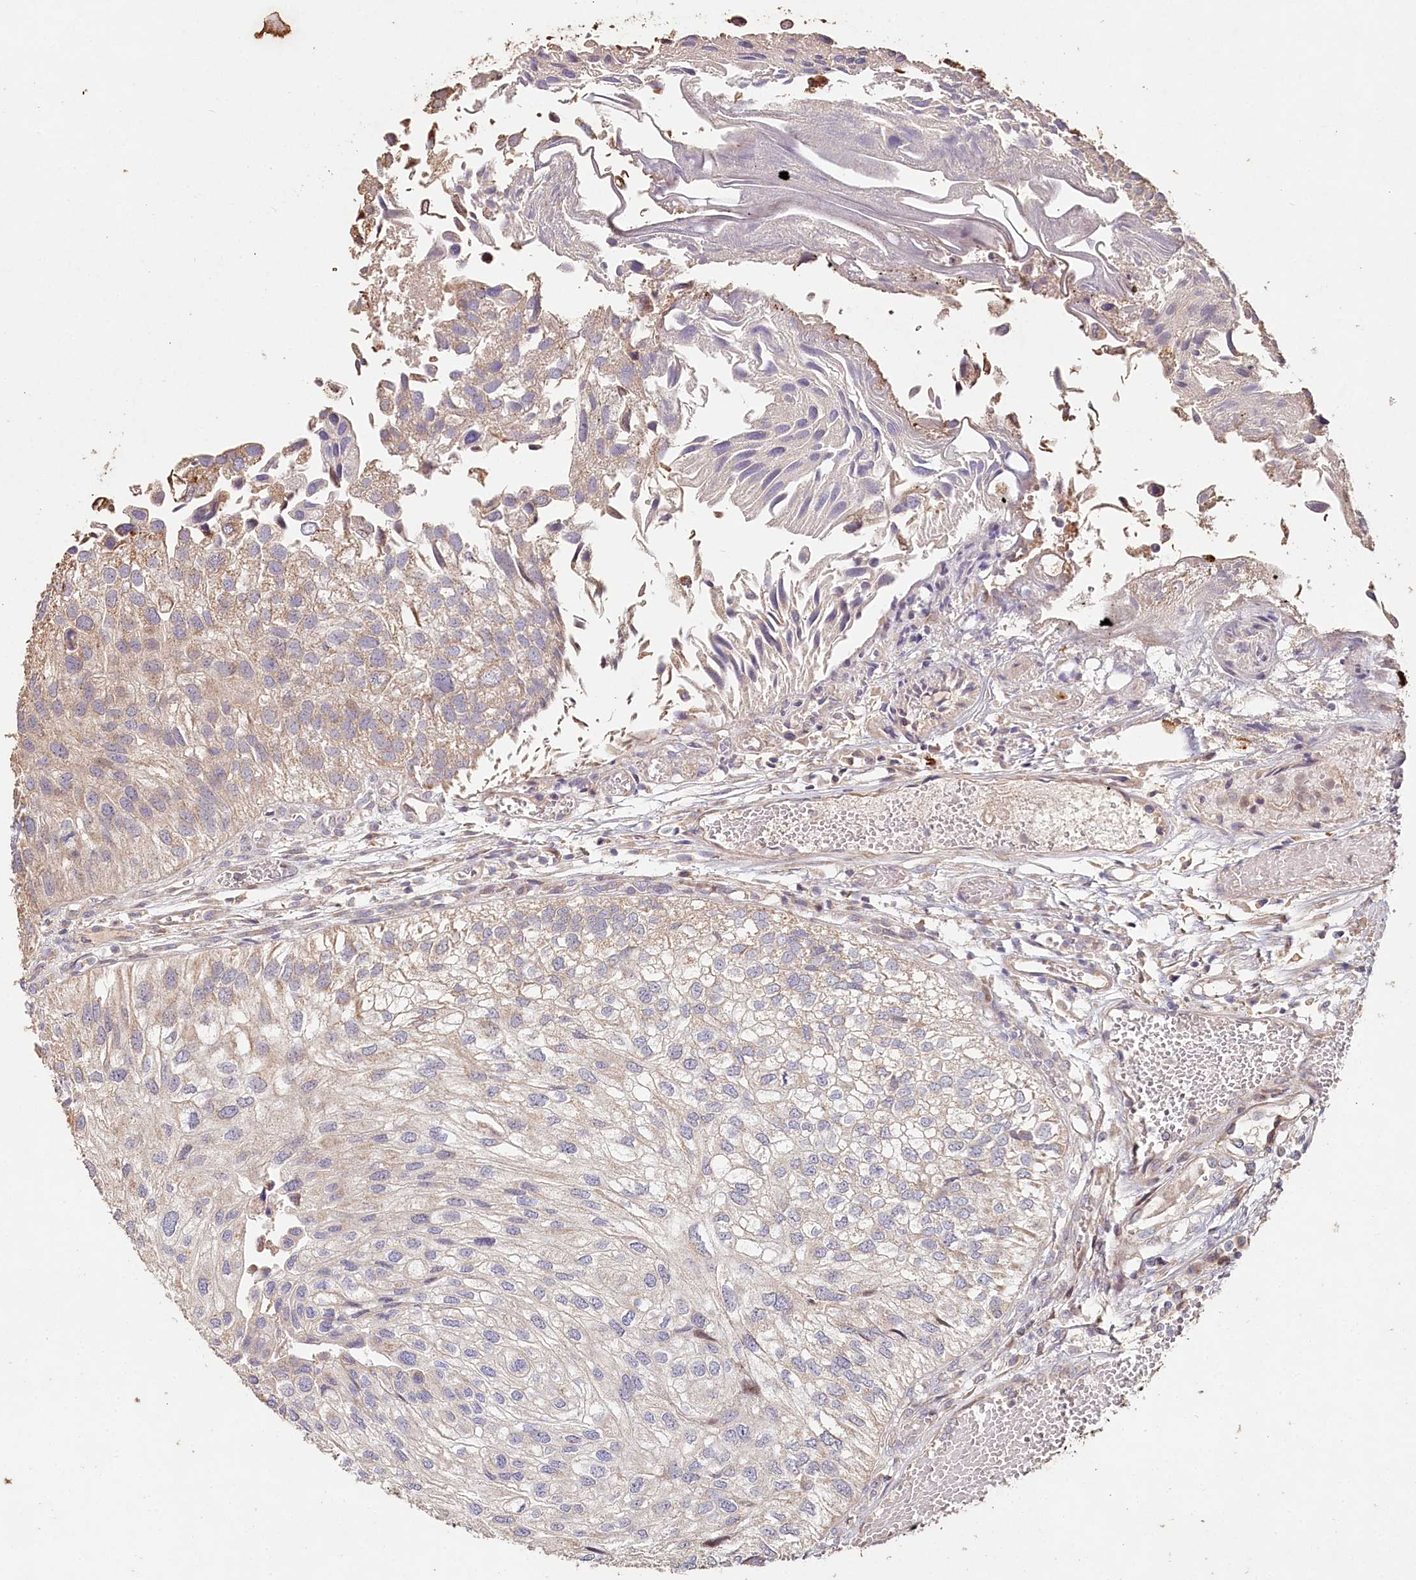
{"staining": {"intensity": "weak", "quantity": "<25%", "location": "cytoplasmic/membranous"}, "tissue": "urothelial cancer", "cell_type": "Tumor cells", "image_type": "cancer", "snomed": [{"axis": "morphology", "description": "Urothelial carcinoma, Low grade"}, {"axis": "topography", "description": "Urinary bladder"}], "caption": "DAB immunohistochemical staining of urothelial cancer exhibits no significant positivity in tumor cells.", "gene": "HAL", "patient": {"sex": "female", "age": 89}}